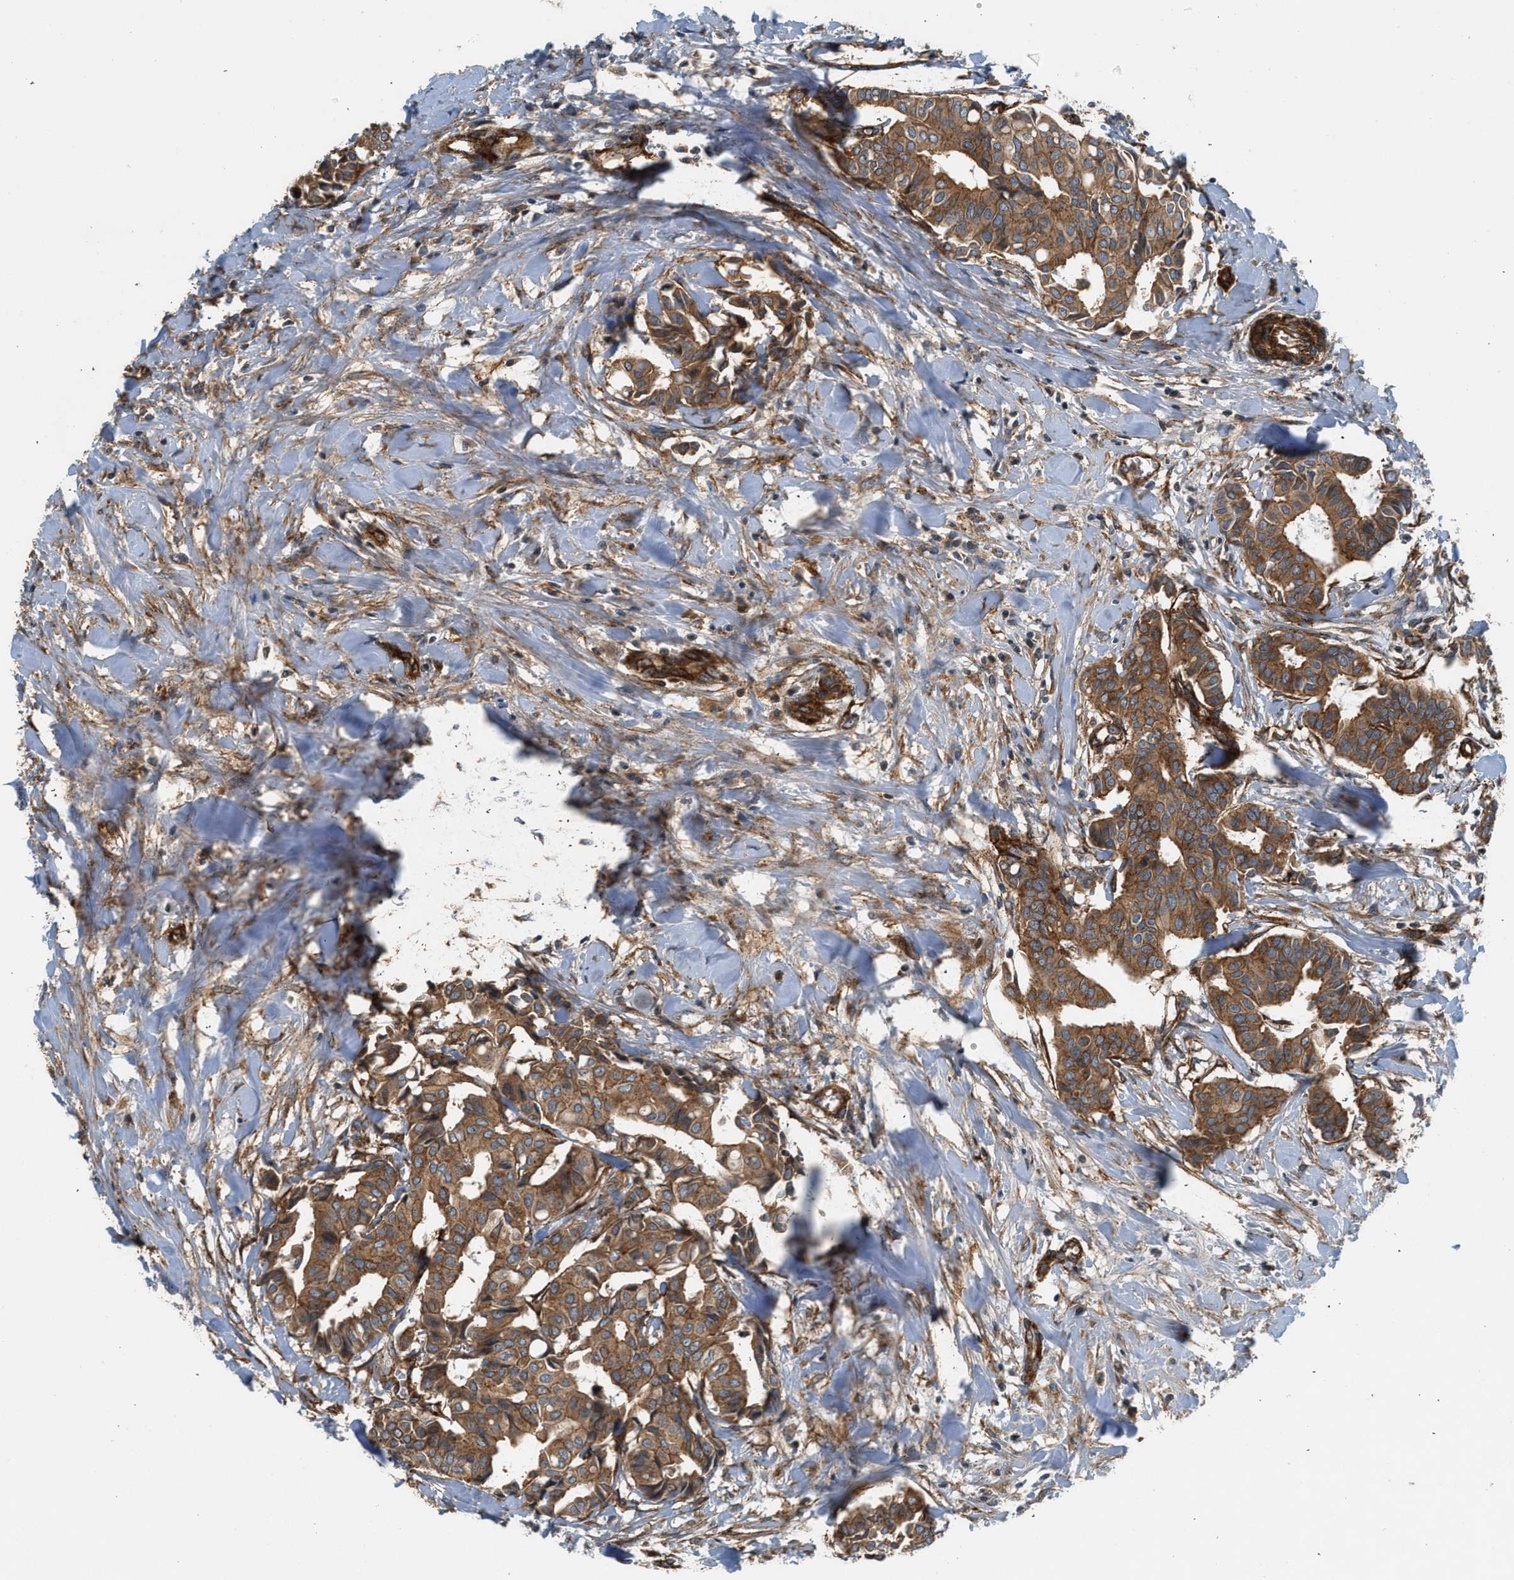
{"staining": {"intensity": "moderate", "quantity": ">75%", "location": "cytoplasmic/membranous"}, "tissue": "head and neck cancer", "cell_type": "Tumor cells", "image_type": "cancer", "snomed": [{"axis": "morphology", "description": "Adenocarcinoma, NOS"}, {"axis": "topography", "description": "Salivary gland"}, {"axis": "topography", "description": "Head-Neck"}], "caption": "This is an image of immunohistochemistry staining of head and neck adenocarcinoma, which shows moderate staining in the cytoplasmic/membranous of tumor cells.", "gene": "HIP1", "patient": {"sex": "female", "age": 59}}